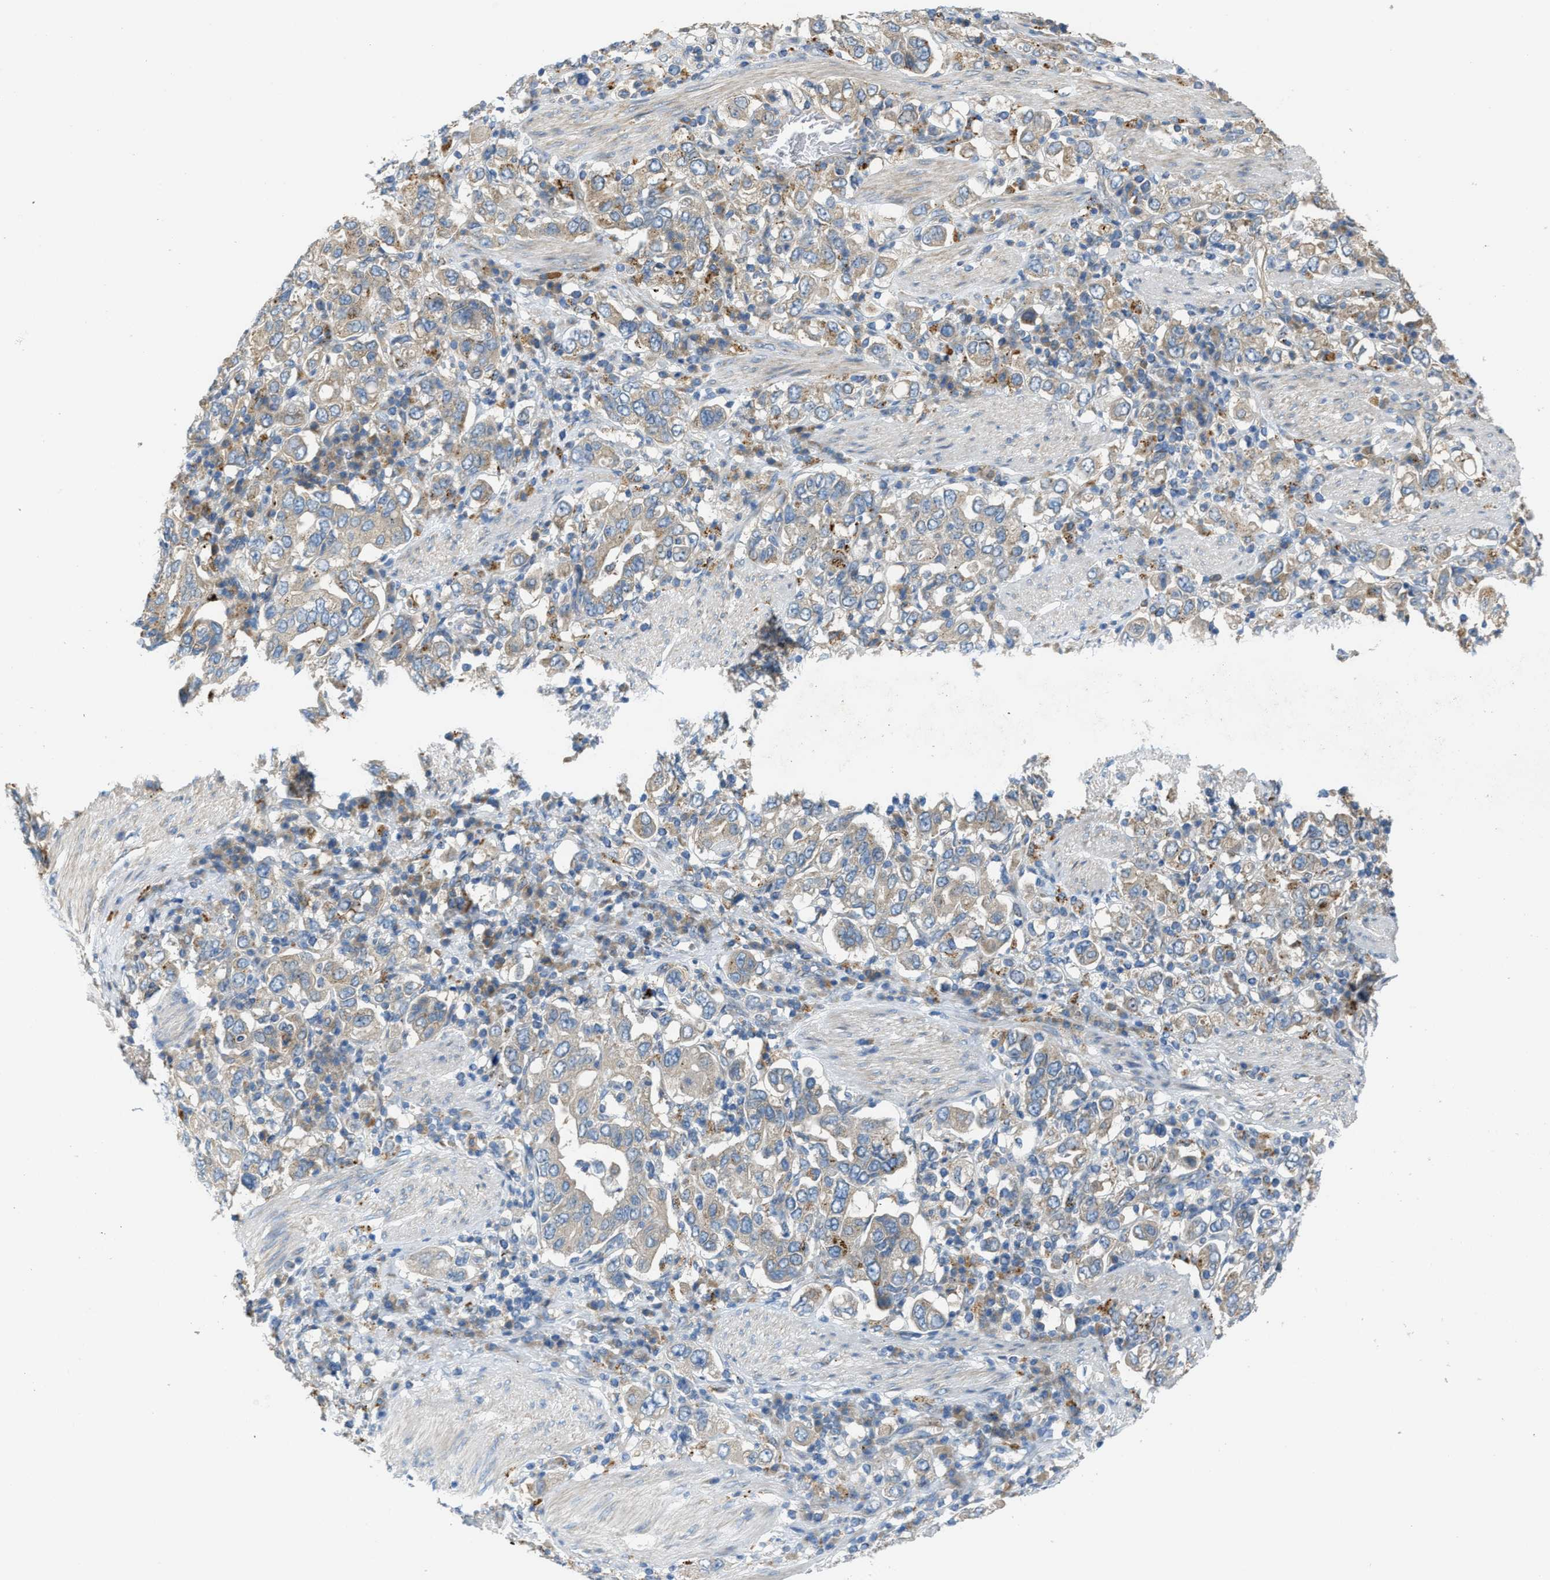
{"staining": {"intensity": "weak", "quantity": "25%-75%", "location": "cytoplasmic/membranous"}, "tissue": "stomach cancer", "cell_type": "Tumor cells", "image_type": "cancer", "snomed": [{"axis": "morphology", "description": "Adenocarcinoma, NOS"}, {"axis": "topography", "description": "Stomach, upper"}], "caption": "A high-resolution histopathology image shows immunohistochemistry staining of stomach cancer, which displays weak cytoplasmic/membranous expression in approximately 25%-75% of tumor cells. (DAB IHC with brightfield microscopy, high magnification).", "gene": "KLHDC10", "patient": {"sex": "male", "age": 62}}